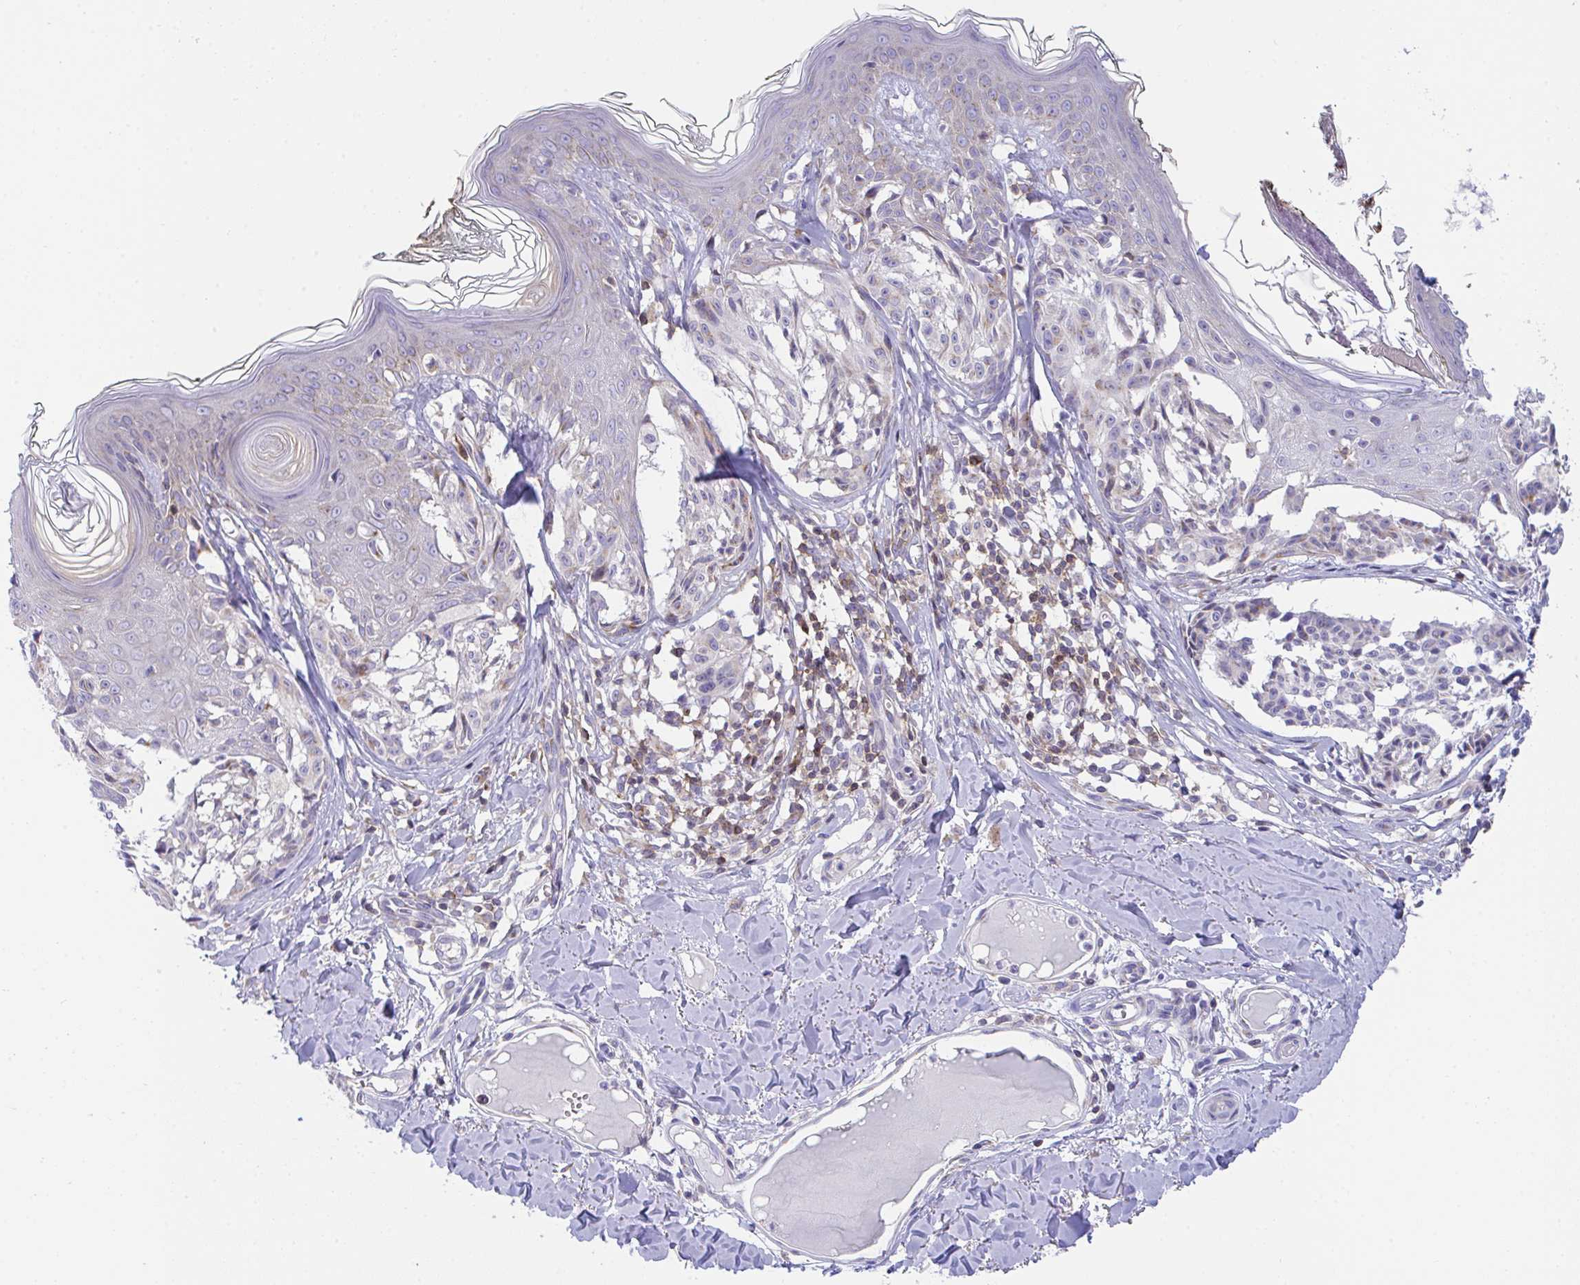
{"staining": {"intensity": "negative", "quantity": "none", "location": "none"}, "tissue": "melanoma", "cell_type": "Tumor cells", "image_type": "cancer", "snomed": [{"axis": "morphology", "description": "Malignant melanoma, NOS"}, {"axis": "topography", "description": "Skin"}], "caption": "Malignant melanoma stained for a protein using immunohistochemistry (IHC) demonstrates no expression tumor cells.", "gene": "MIA3", "patient": {"sex": "female", "age": 43}}